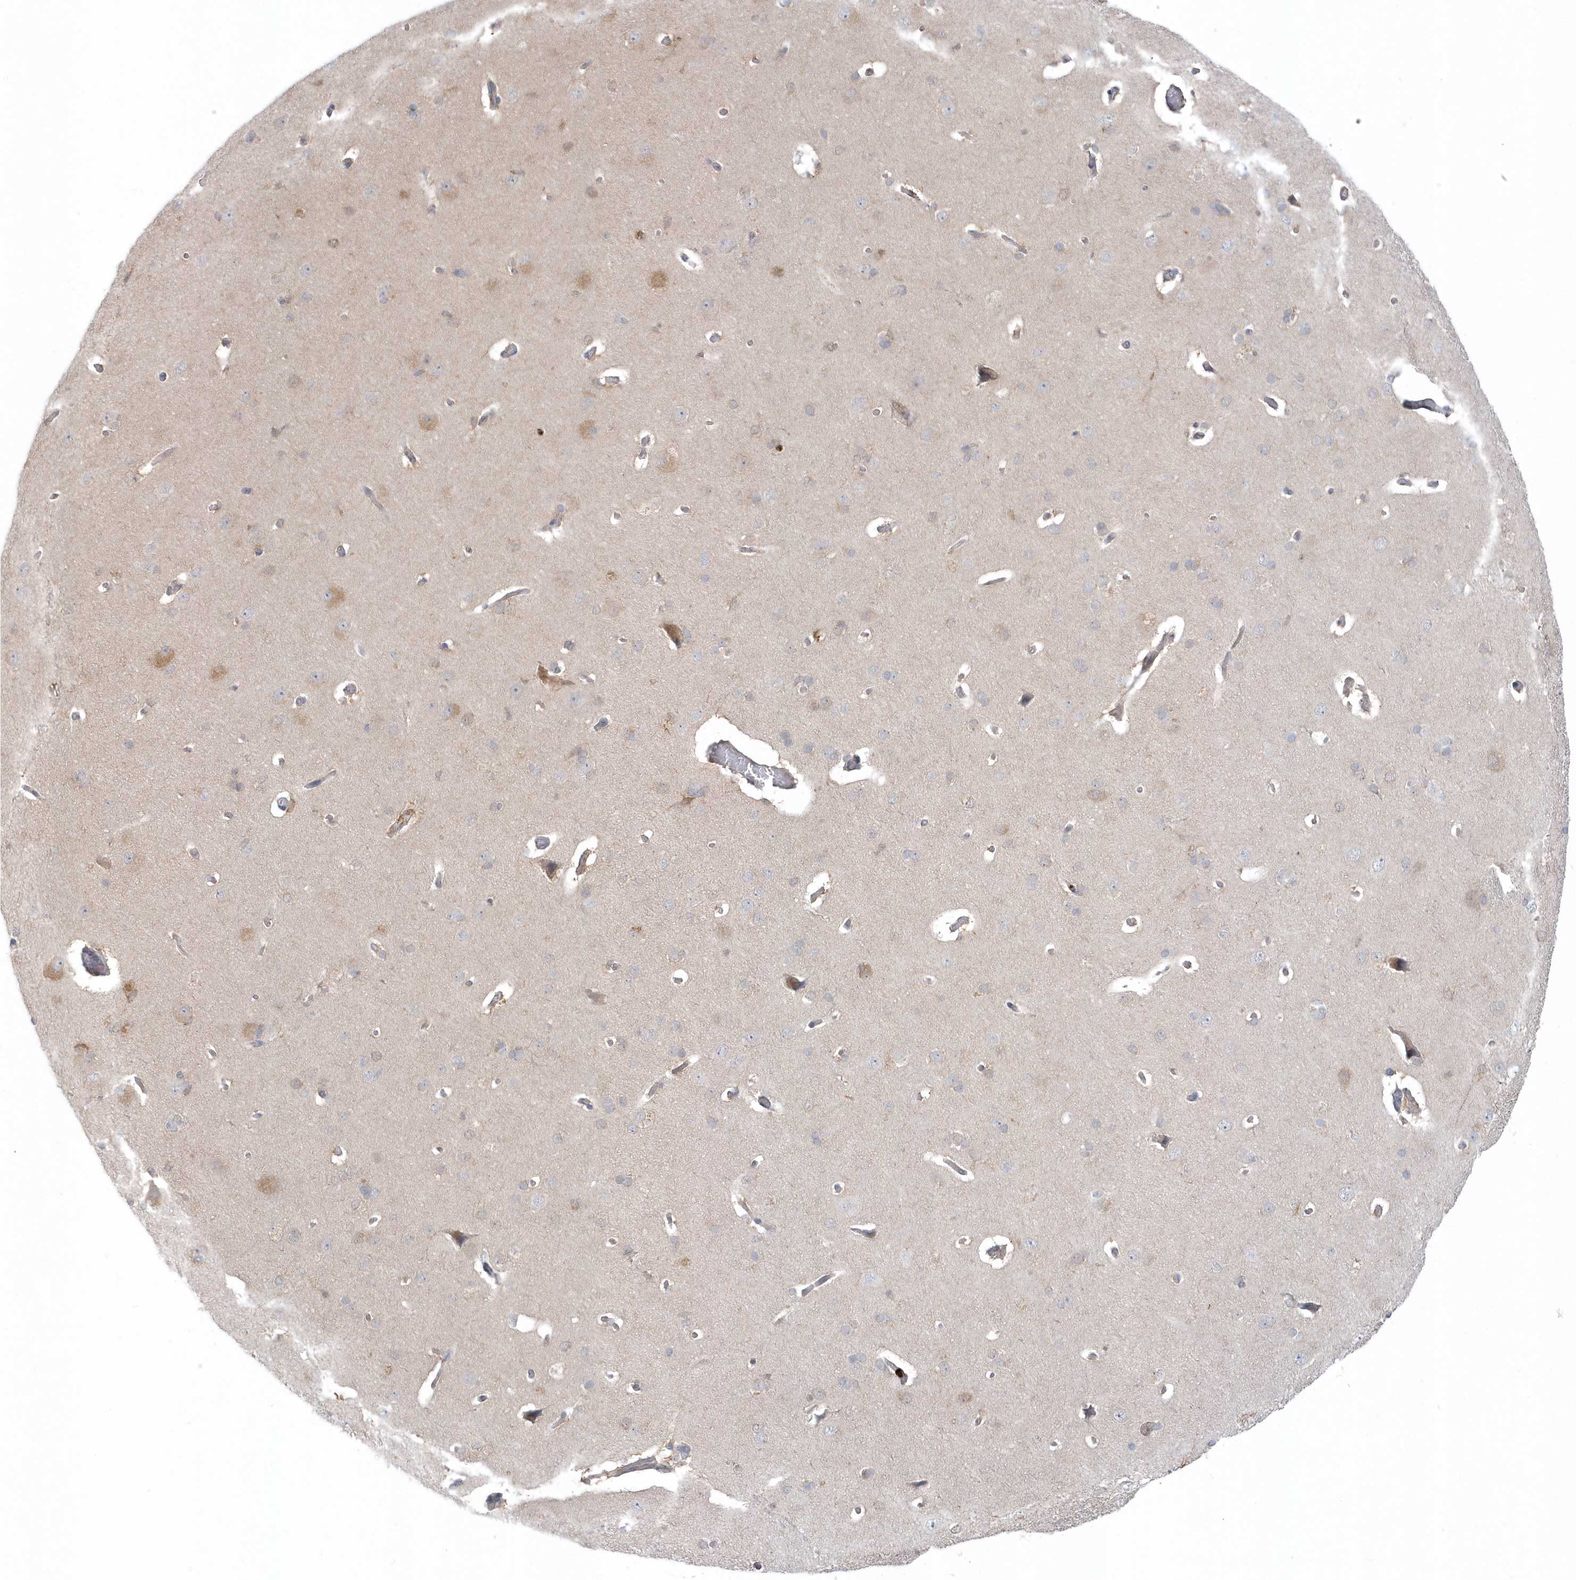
{"staining": {"intensity": "weak", "quantity": ">75%", "location": "cytoplasmic/membranous"}, "tissue": "cerebral cortex", "cell_type": "Endothelial cells", "image_type": "normal", "snomed": [{"axis": "morphology", "description": "Normal tissue, NOS"}, {"axis": "topography", "description": "Cerebral cortex"}], "caption": "The micrograph reveals a brown stain indicating the presence of a protein in the cytoplasmic/membranous of endothelial cells in cerebral cortex. The staining was performed using DAB (3,3'-diaminobenzidine), with brown indicating positive protein expression. Nuclei are stained blue with hematoxylin.", "gene": "RNF7", "patient": {"sex": "male", "age": 62}}